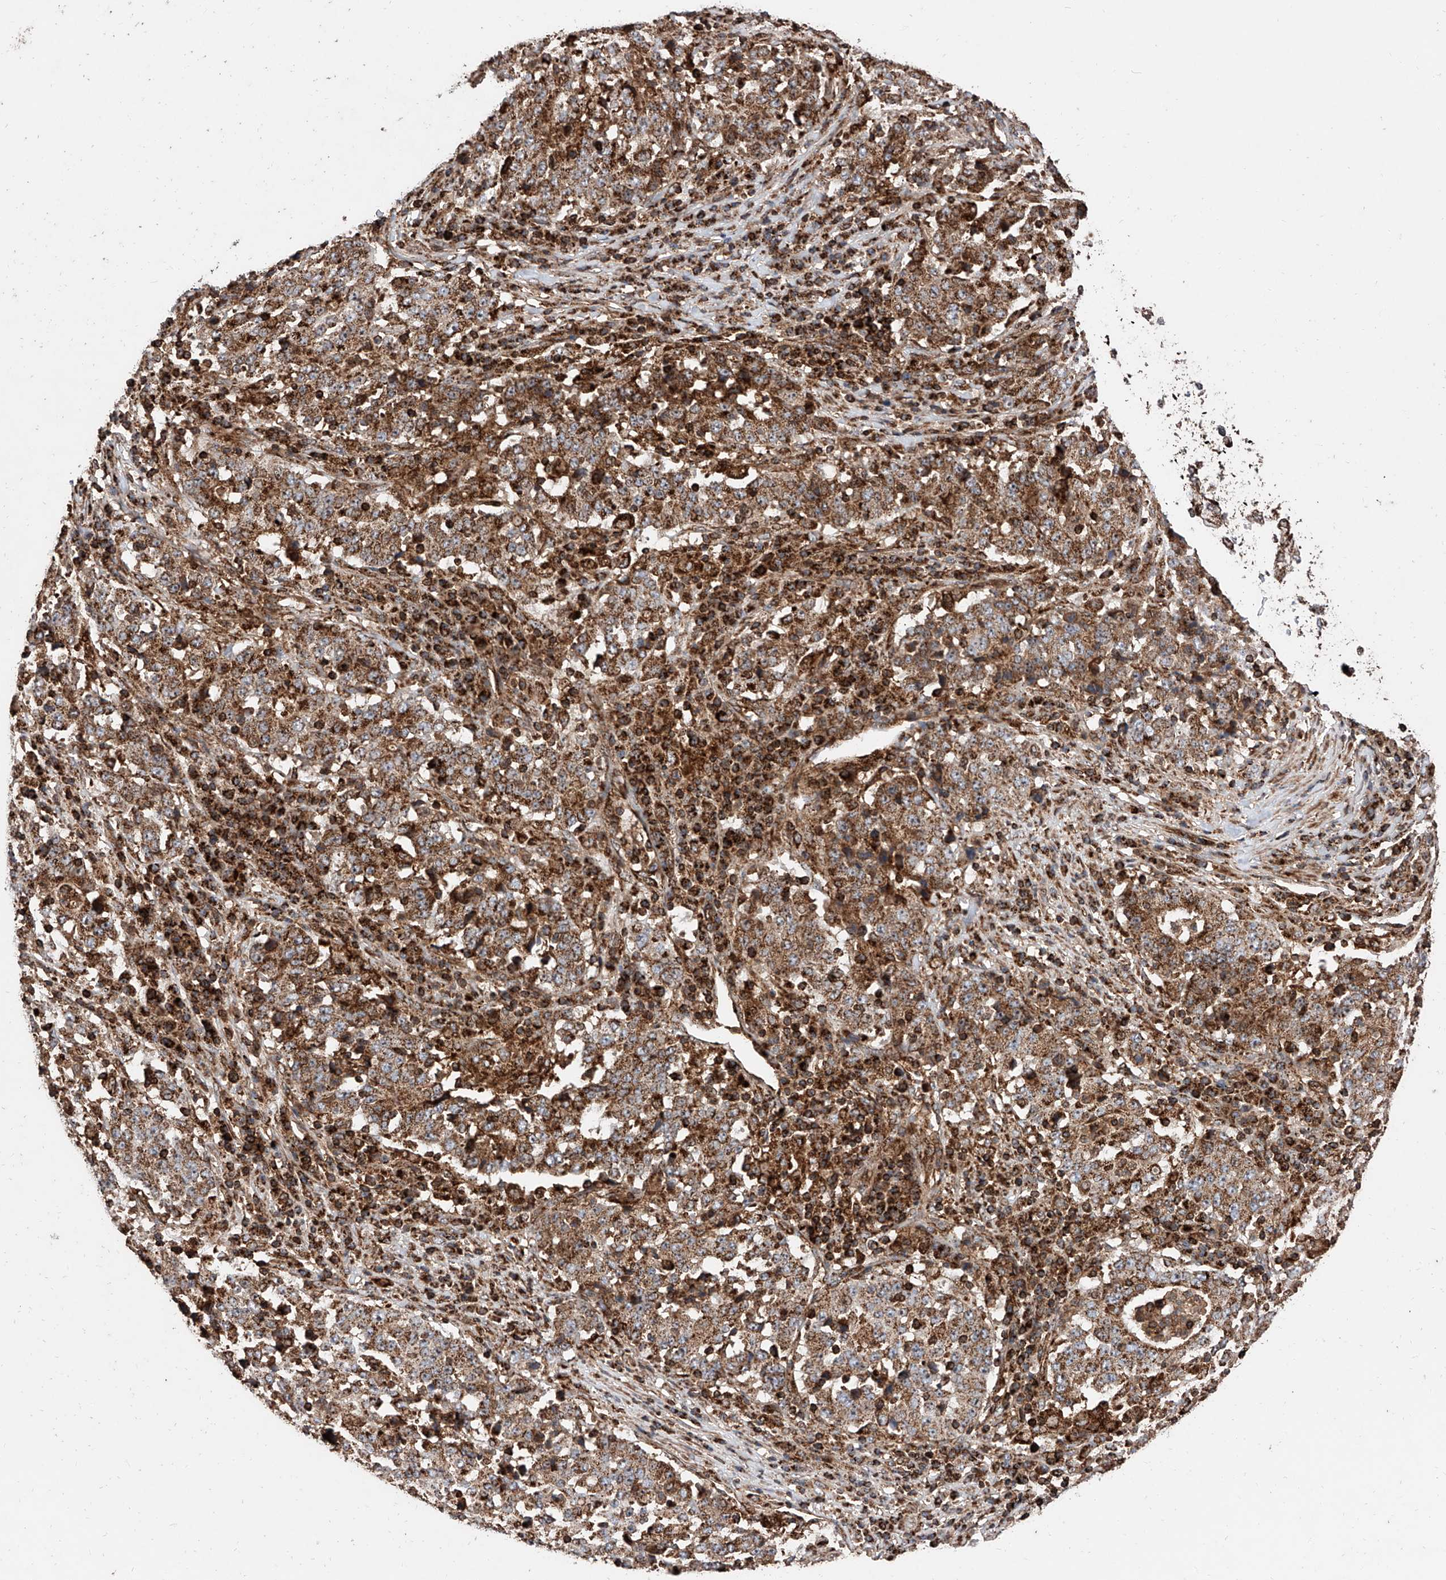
{"staining": {"intensity": "strong", "quantity": ">75%", "location": "cytoplasmic/membranous"}, "tissue": "stomach cancer", "cell_type": "Tumor cells", "image_type": "cancer", "snomed": [{"axis": "morphology", "description": "Adenocarcinoma, NOS"}, {"axis": "topography", "description": "Stomach"}], "caption": "Immunohistochemical staining of adenocarcinoma (stomach) exhibits high levels of strong cytoplasmic/membranous staining in about >75% of tumor cells. (DAB = brown stain, brightfield microscopy at high magnification).", "gene": "PISD", "patient": {"sex": "male", "age": 59}}